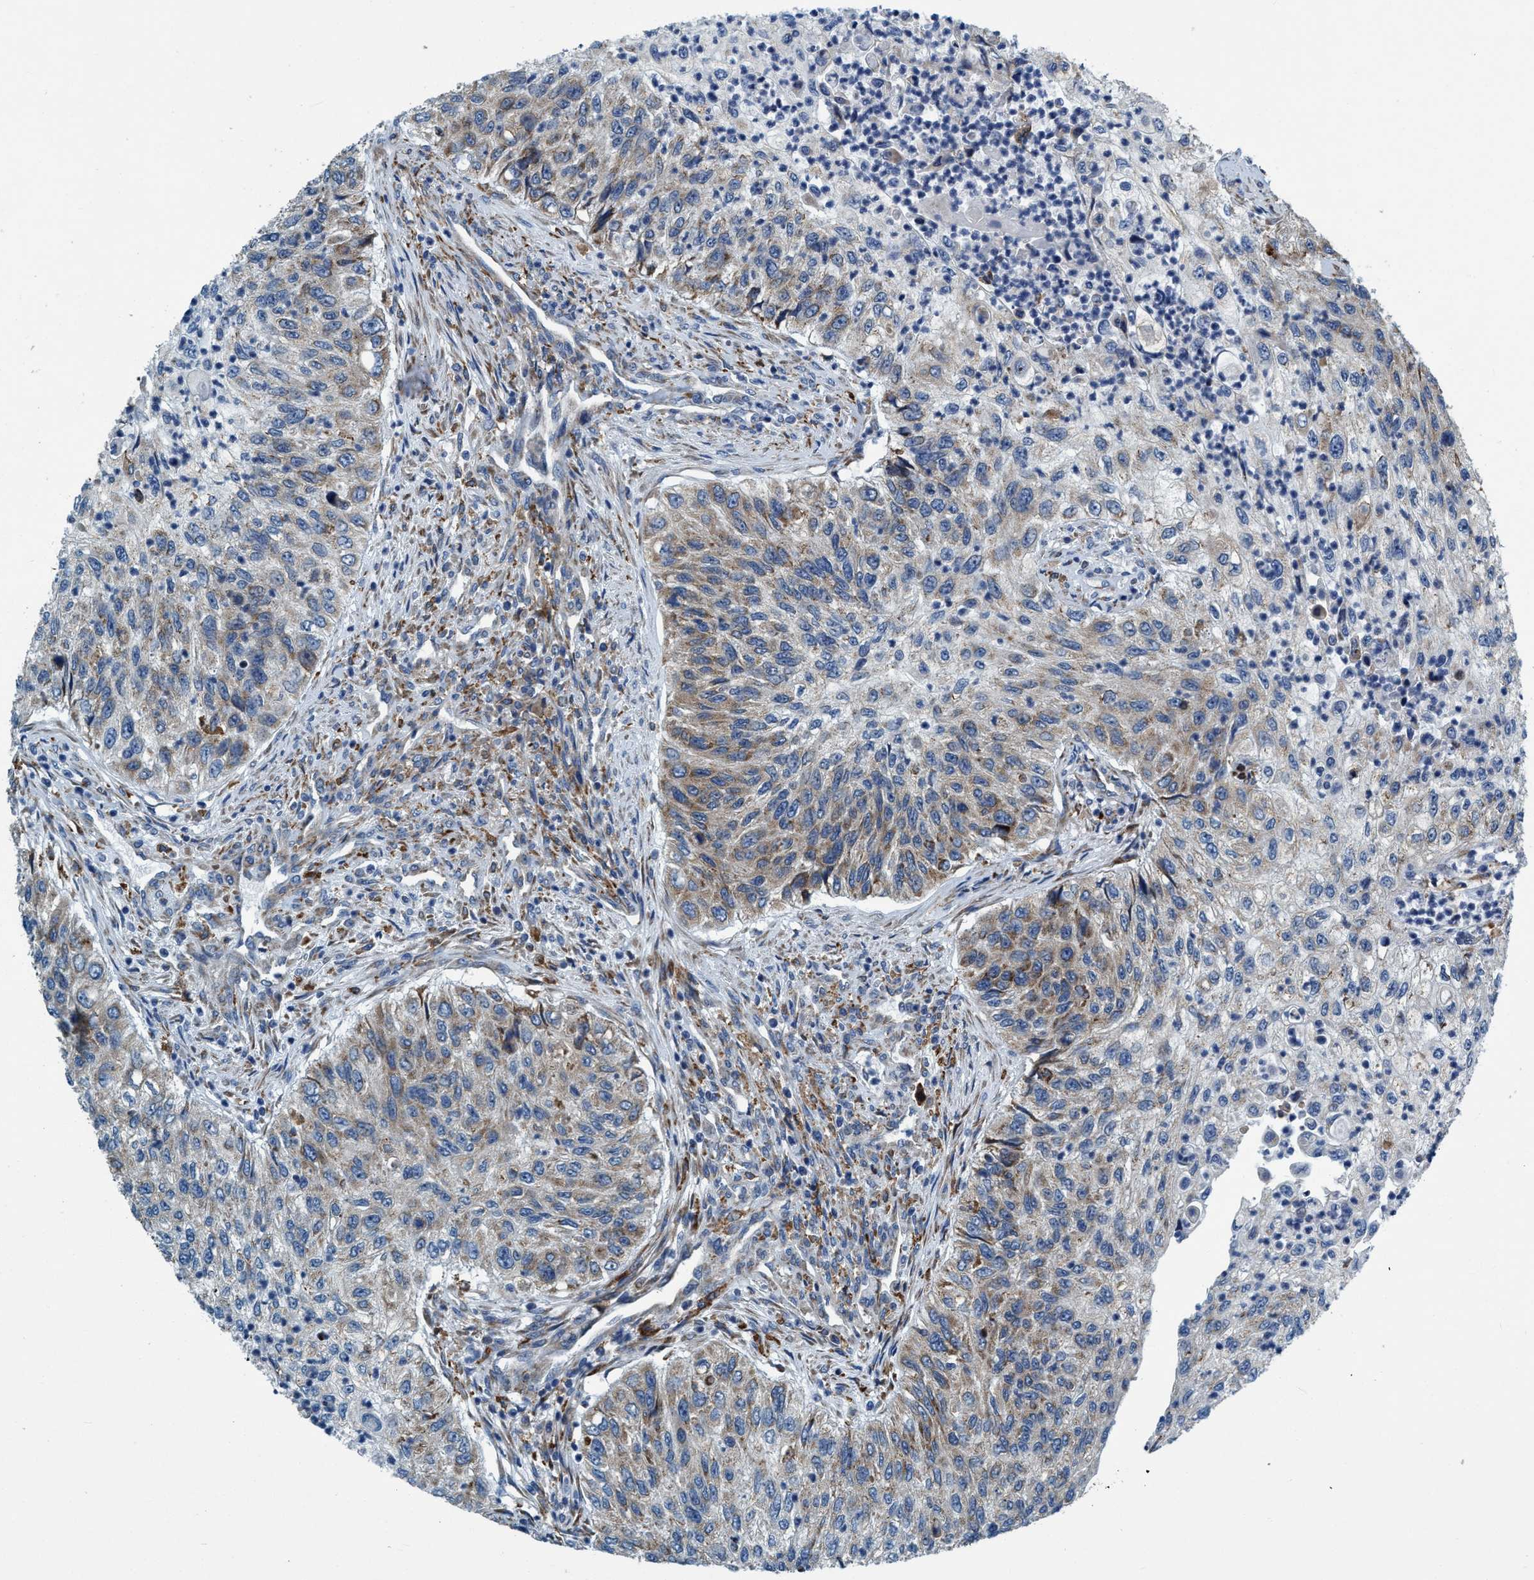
{"staining": {"intensity": "weak", "quantity": "25%-75%", "location": "cytoplasmic/membranous"}, "tissue": "urothelial cancer", "cell_type": "Tumor cells", "image_type": "cancer", "snomed": [{"axis": "morphology", "description": "Urothelial carcinoma, High grade"}, {"axis": "topography", "description": "Urinary bladder"}], "caption": "Human urothelial cancer stained with a brown dye exhibits weak cytoplasmic/membranous positive expression in about 25%-75% of tumor cells.", "gene": "ARMC9", "patient": {"sex": "female", "age": 60}}